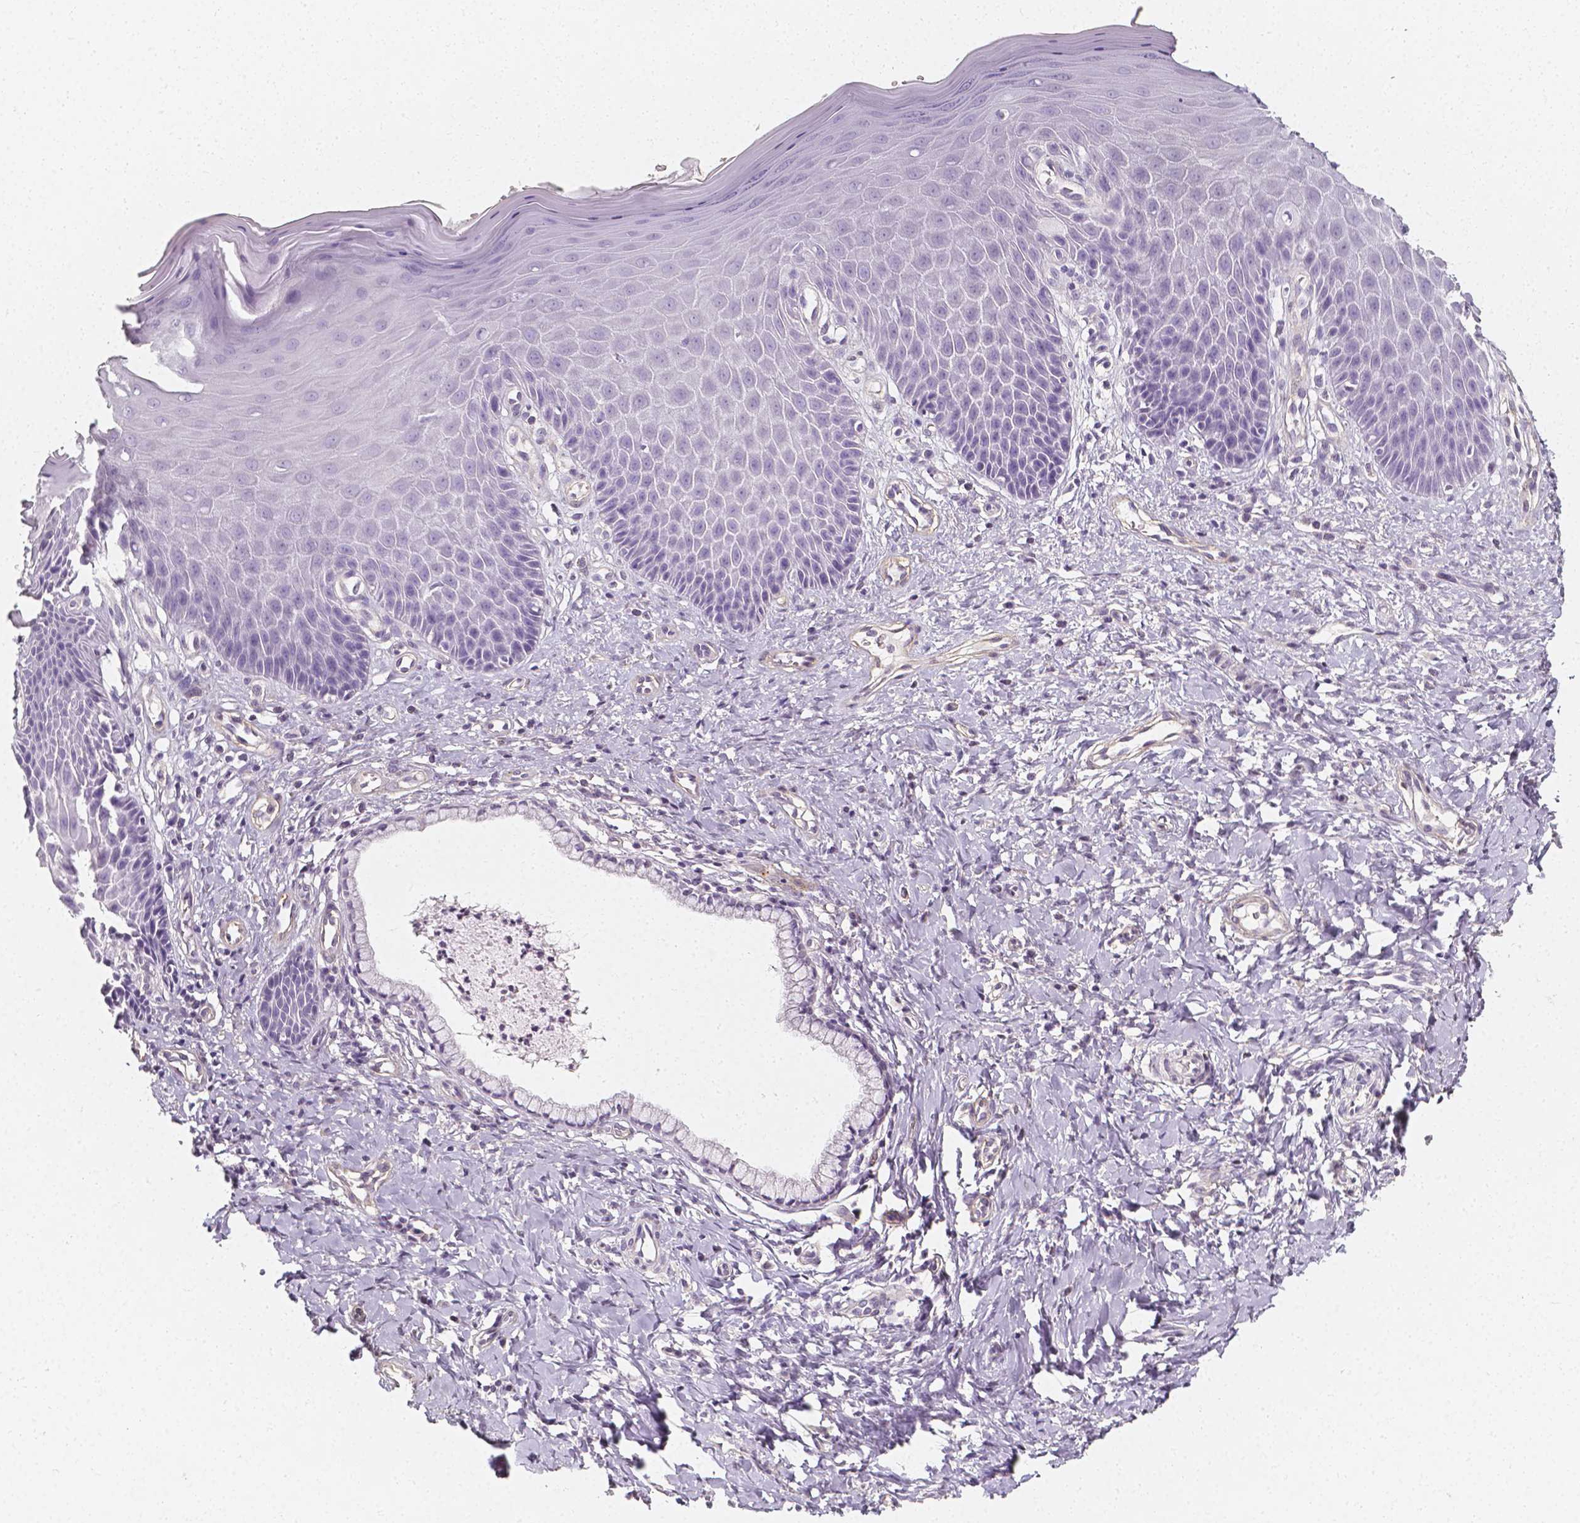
{"staining": {"intensity": "negative", "quantity": "none", "location": "none"}, "tissue": "vagina", "cell_type": "Squamous epithelial cells", "image_type": "normal", "snomed": [{"axis": "morphology", "description": "Normal tissue, NOS"}, {"axis": "topography", "description": "Vagina"}], "caption": "IHC of benign human vagina demonstrates no positivity in squamous epithelial cells.", "gene": "THY1", "patient": {"sex": "female", "age": 83}}